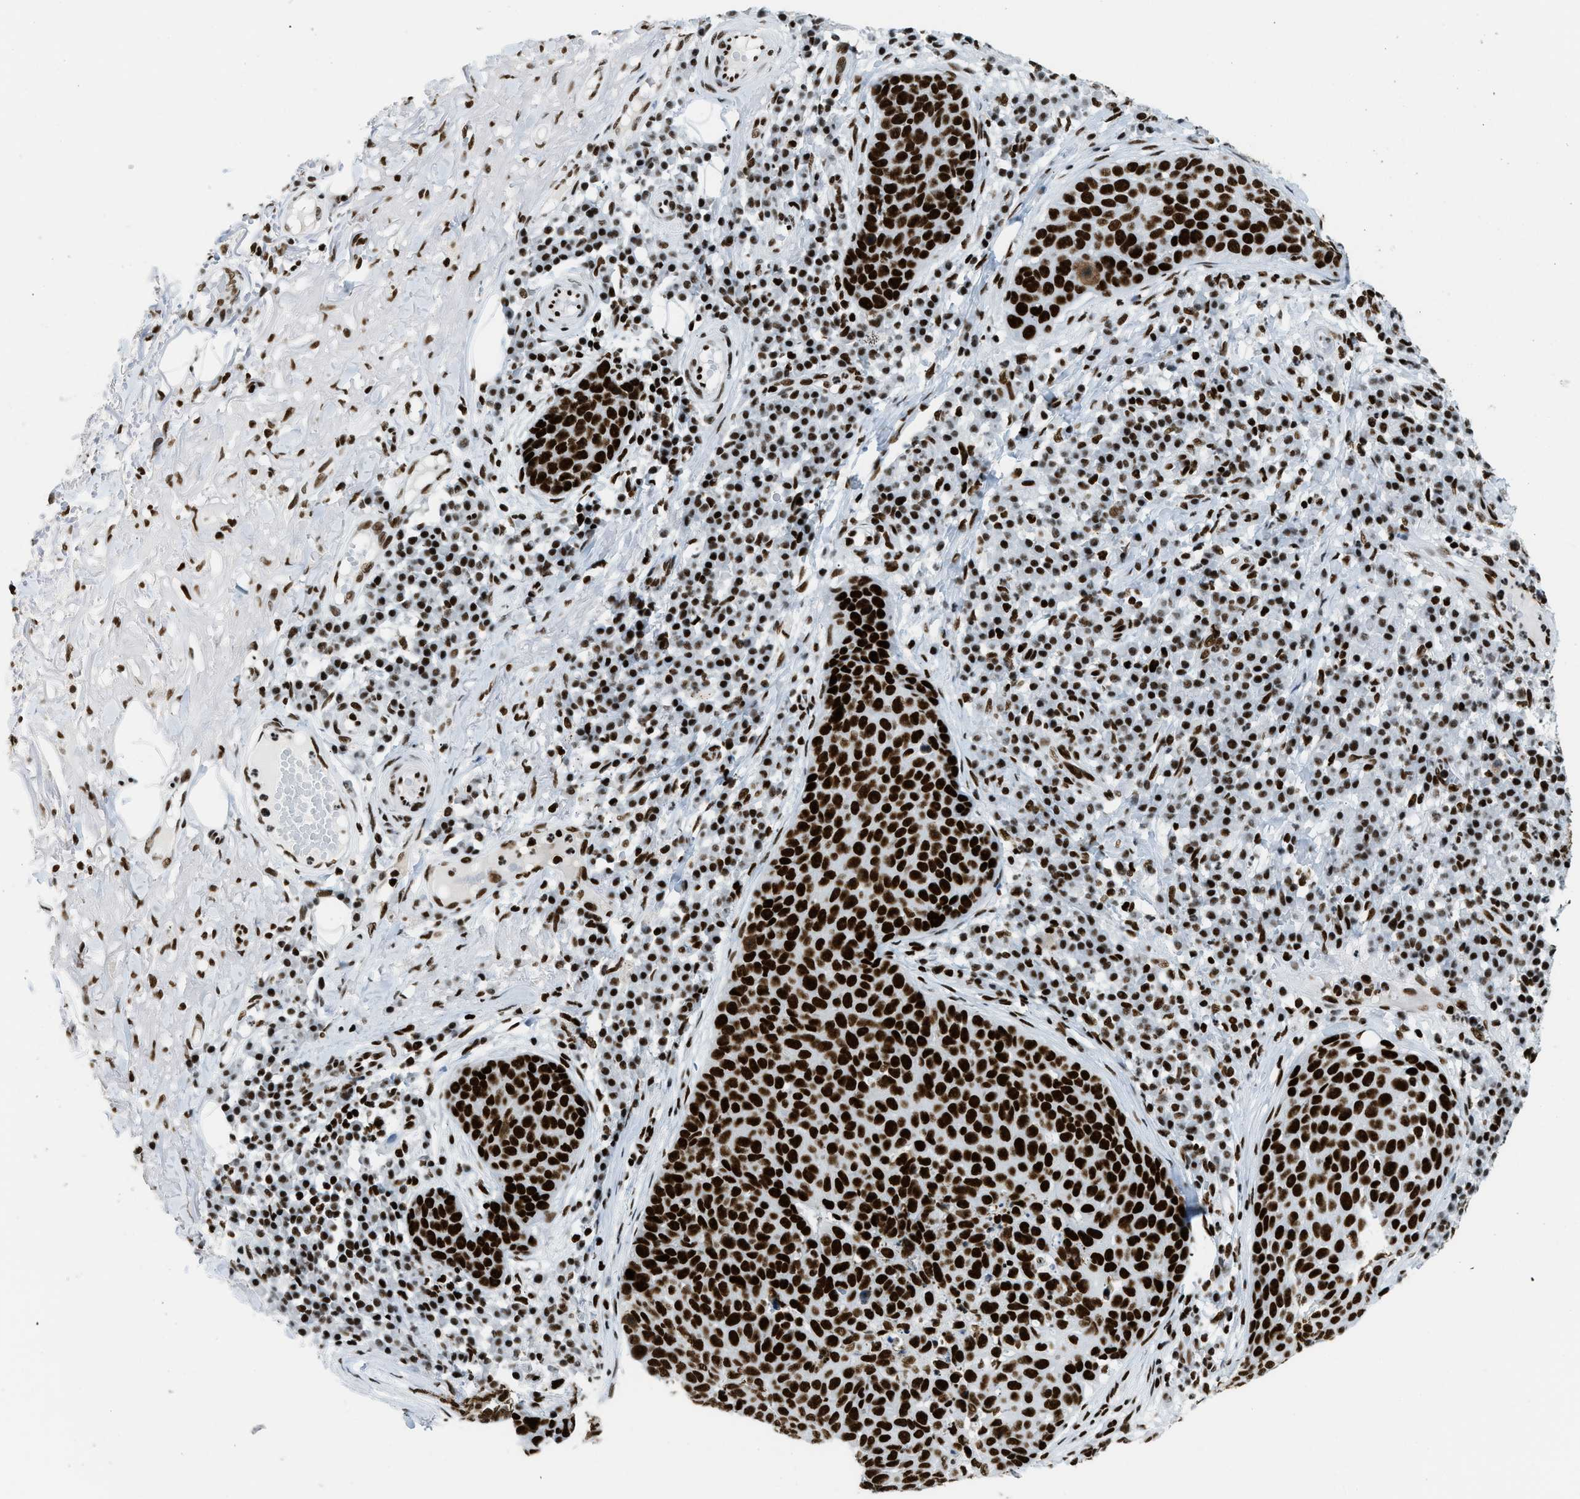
{"staining": {"intensity": "strong", "quantity": ">75%", "location": "nuclear"}, "tissue": "skin cancer", "cell_type": "Tumor cells", "image_type": "cancer", "snomed": [{"axis": "morphology", "description": "Squamous cell carcinoma in situ, NOS"}, {"axis": "morphology", "description": "Squamous cell carcinoma, NOS"}, {"axis": "topography", "description": "Skin"}], "caption": "This photomicrograph exhibits immunohistochemistry (IHC) staining of skin squamous cell carcinoma, with high strong nuclear expression in approximately >75% of tumor cells.", "gene": "PIF1", "patient": {"sex": "male", "age": 93}}